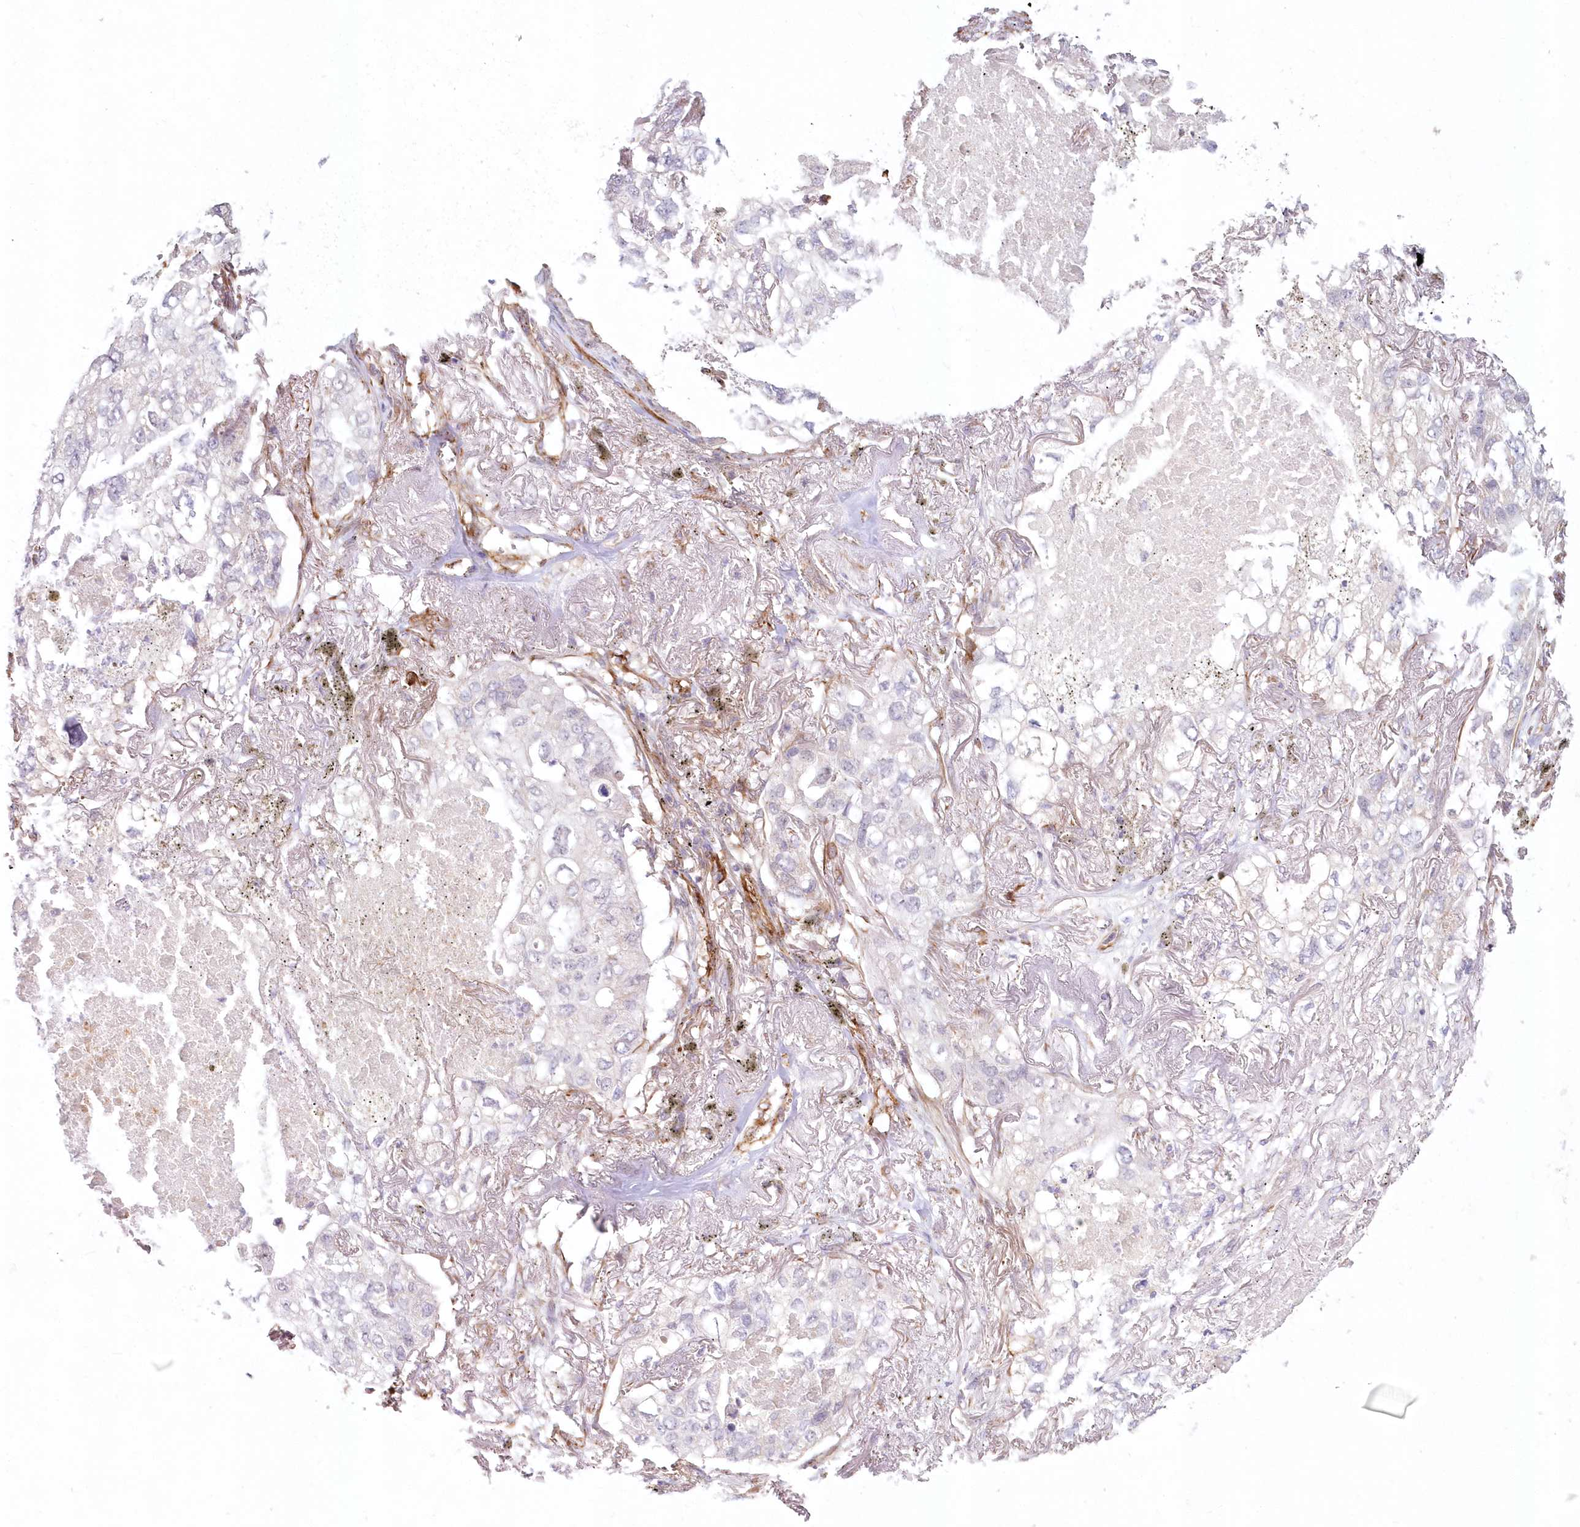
{"staining": {"intensity": "negative", "quantity": "none", "location": "none"}, "tissue": "lung cancer", "cell_type": "Tumor cells", "image_type": "cancer", "snomed": [{"axis": "morphology", "description": "Adenocarcinoma, NOS"}, {"axis": "topography", "description": "Lung"}], "caption": "High magnification brightfield microscopy of lung cancer (adenocarcinoma) stained with DAB (brown) and counterstained with hematoxylin (blue): tumor cells show no significant positivity. (DAB IHC with hematoxylin counter stain).", "gene": "AFAP1L2", "patient": {"sex": "male", "age": 65}}